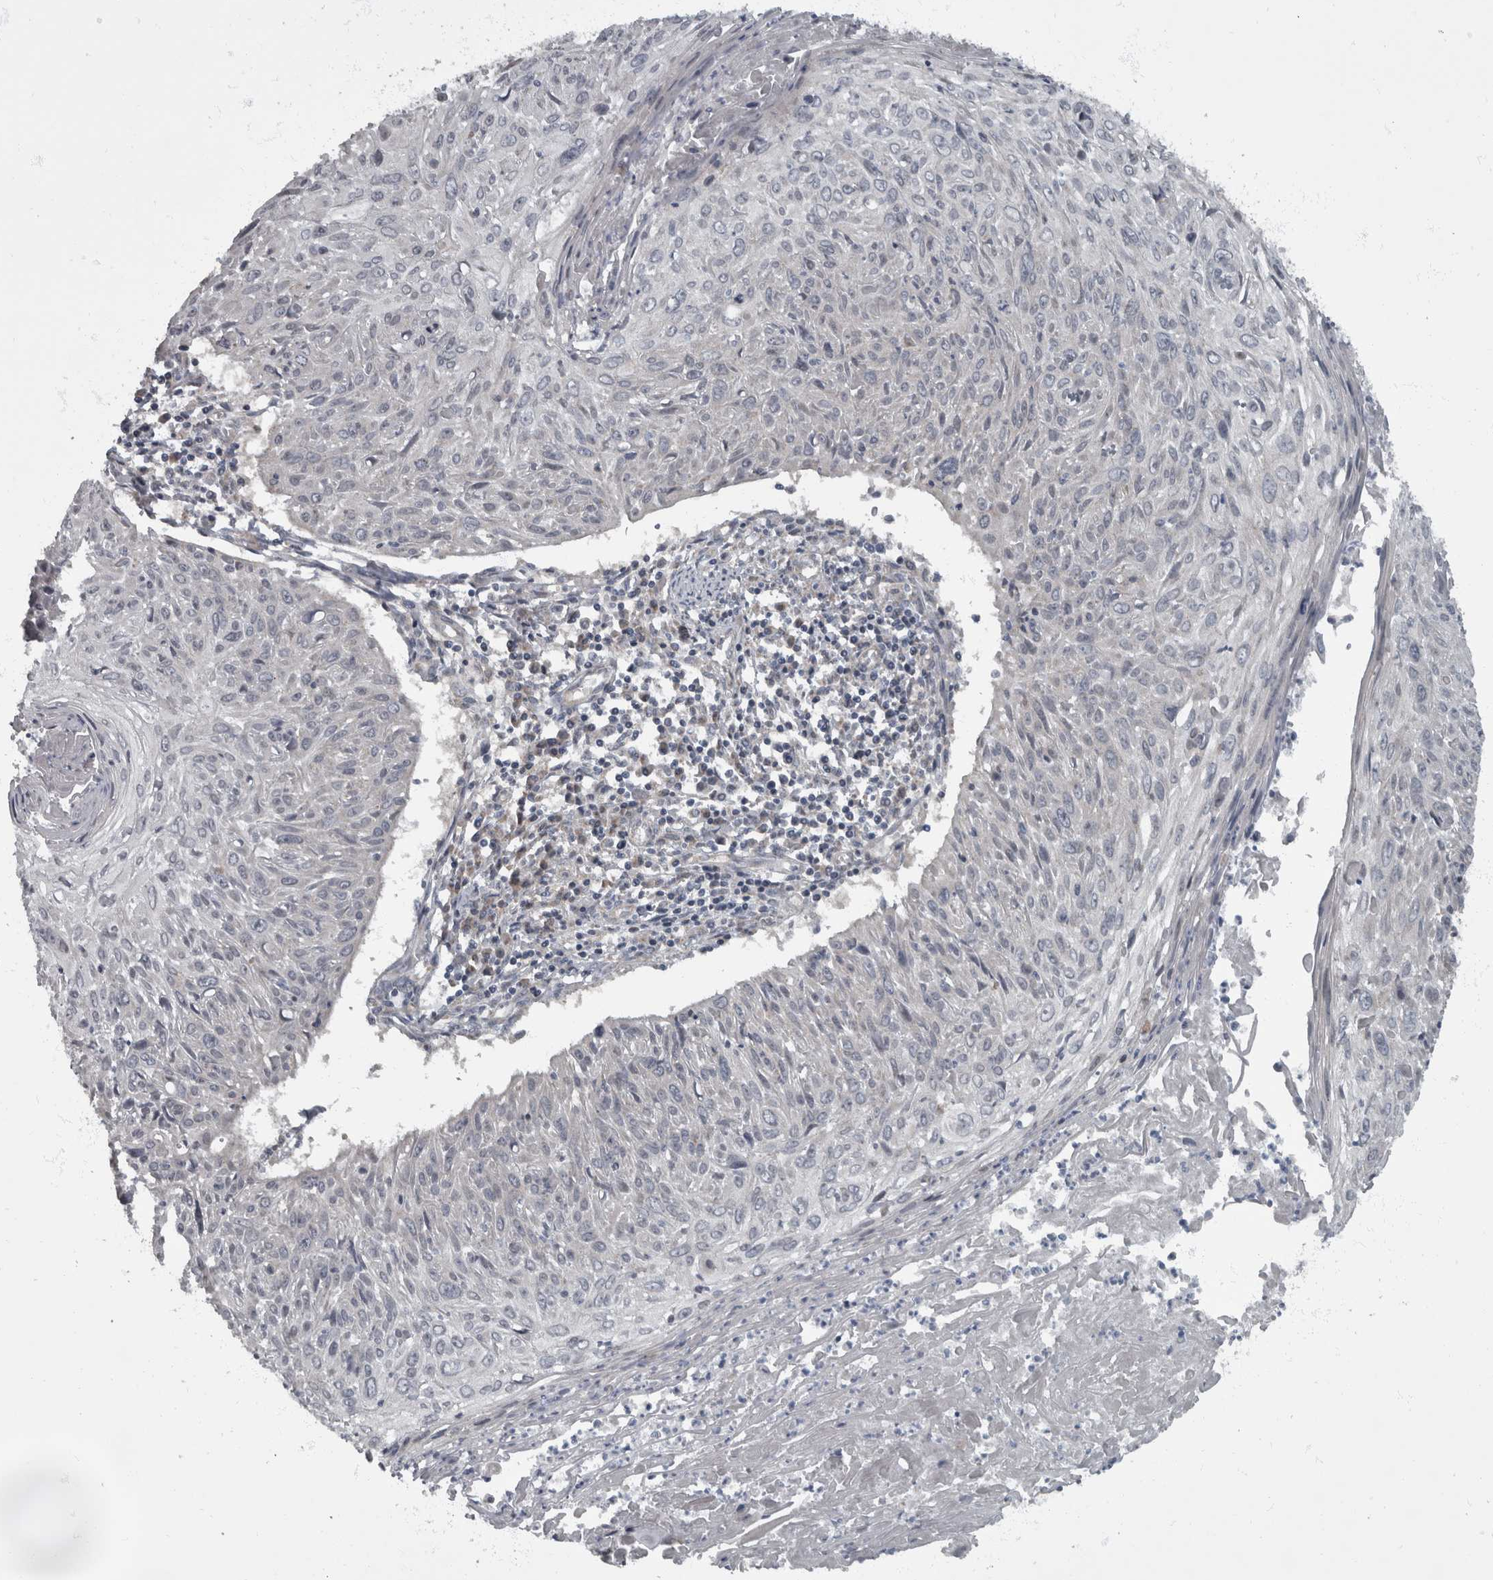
{"staining": {"intensity": "negative", "quantity": "none", "location": "none"}, "tissue": "cervical cancer", "cell_type": "Tumor cells", "image_type": "cancer", "snomed": [{"axis": "morphology", "description": "Squamous cell carcinoma, NOS"}, {"axis": "topography", "description": "Cervix"}], "caption": "Protein analysis of cervical cancer reveals no significant expression in tumor cells.", "gene": "RABGGTB", "patient": {"sex": "female", "age": 51}}